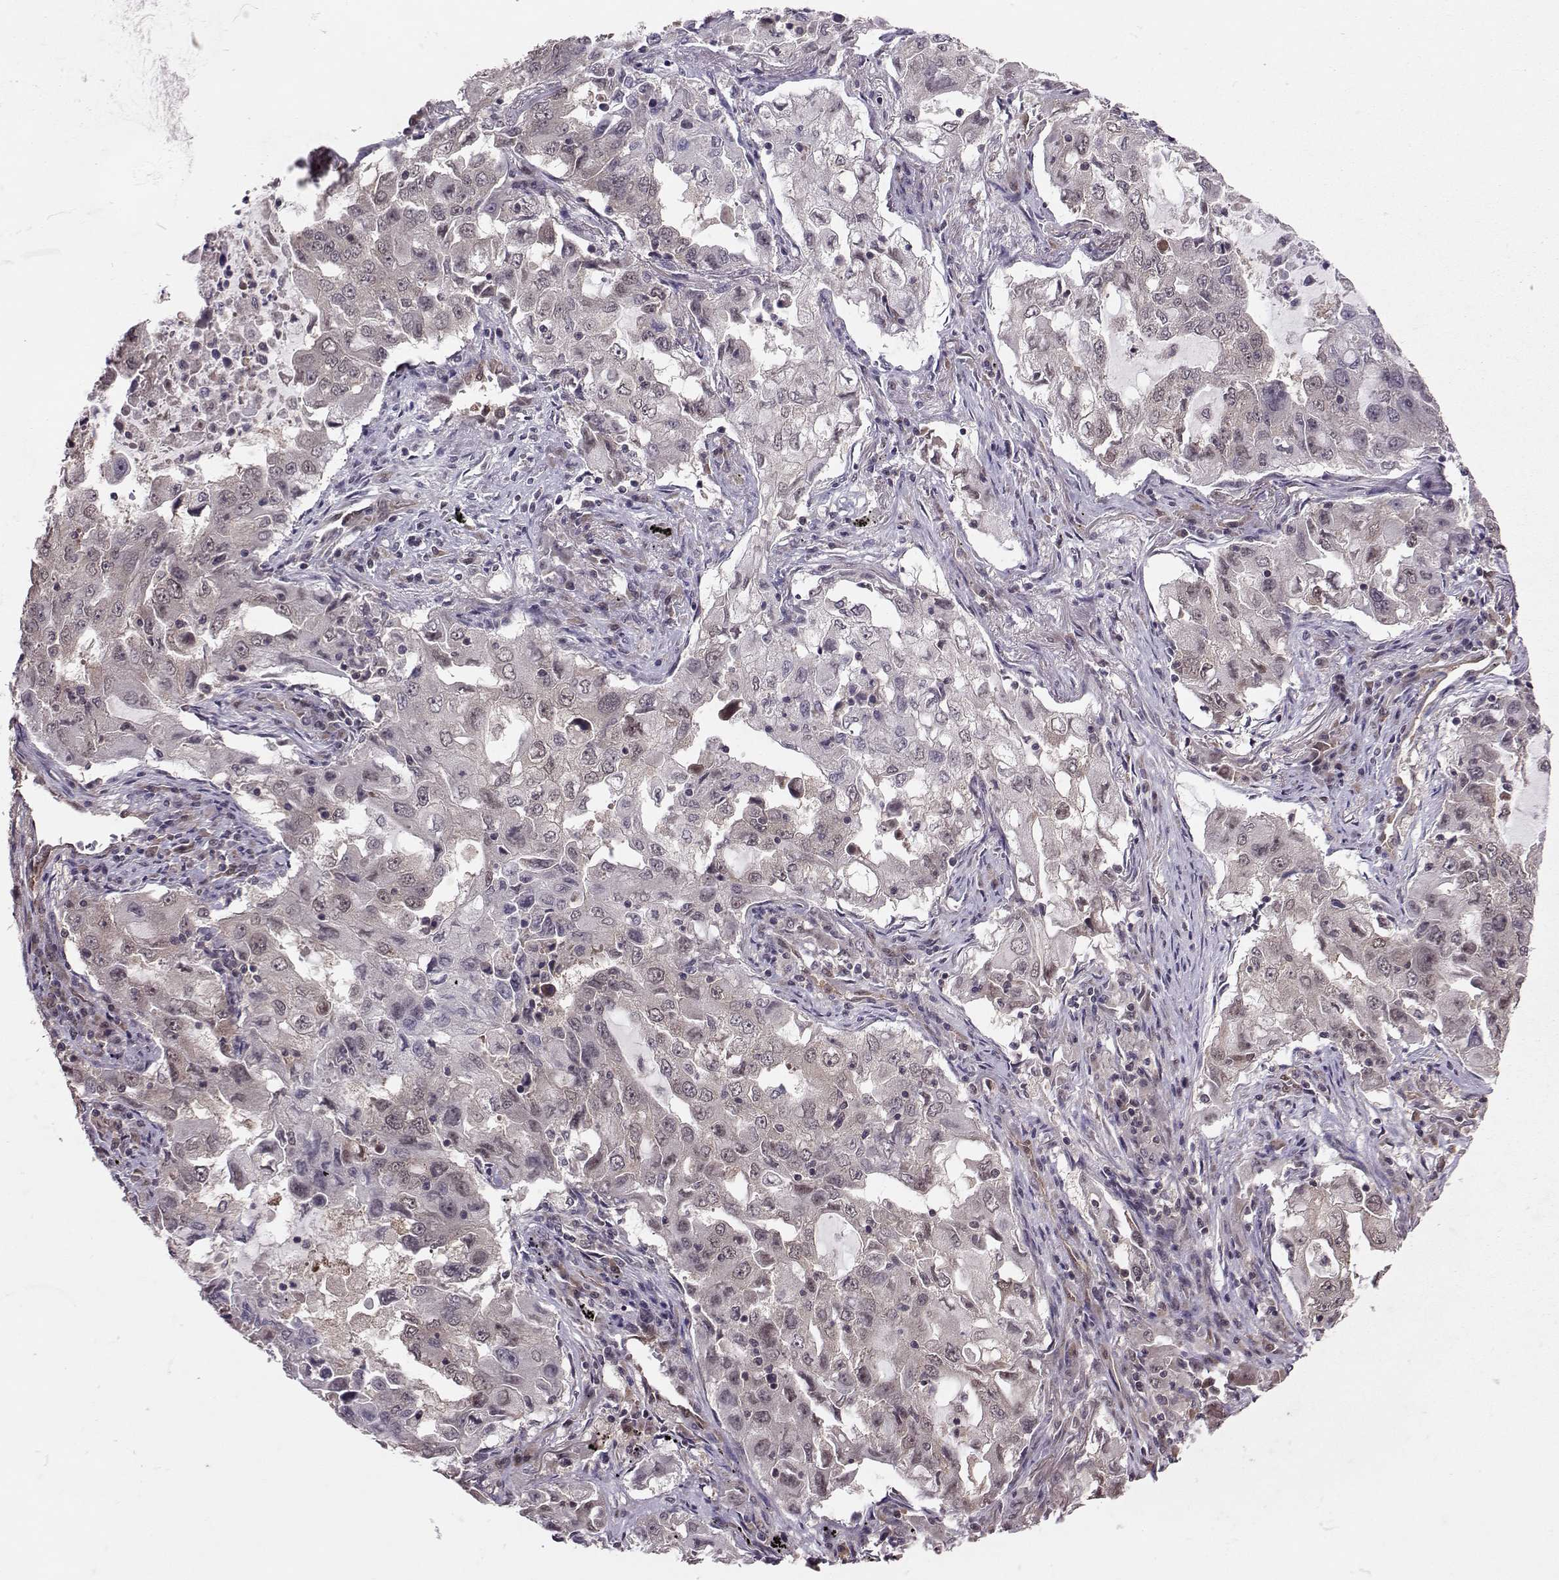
{"staining": {"intensity": "negative", "quantity": "none", "location": "none"}, "tissue": "lung cancer", "cell_type": "Tumor cells", "image_type": "cancer", "snomed": [{"axis": "morphology", "description": "Adenocarcinoma, NOS"}, {"axis": "topography", "description": "Lung"}], "caption": "Histopathology image shows no significant protein positivity in tumor cells of adenocarcinoma (lung). (Stains: DAB (3,3'-diaminobenzidine) immunohistochemistry (IHC) with hematoxylin counter stain, Microscopy: brightfield microscopy at high magnification).", "gene": "PPP2R2A", "patient": {"sex": "female", "age": 61}}